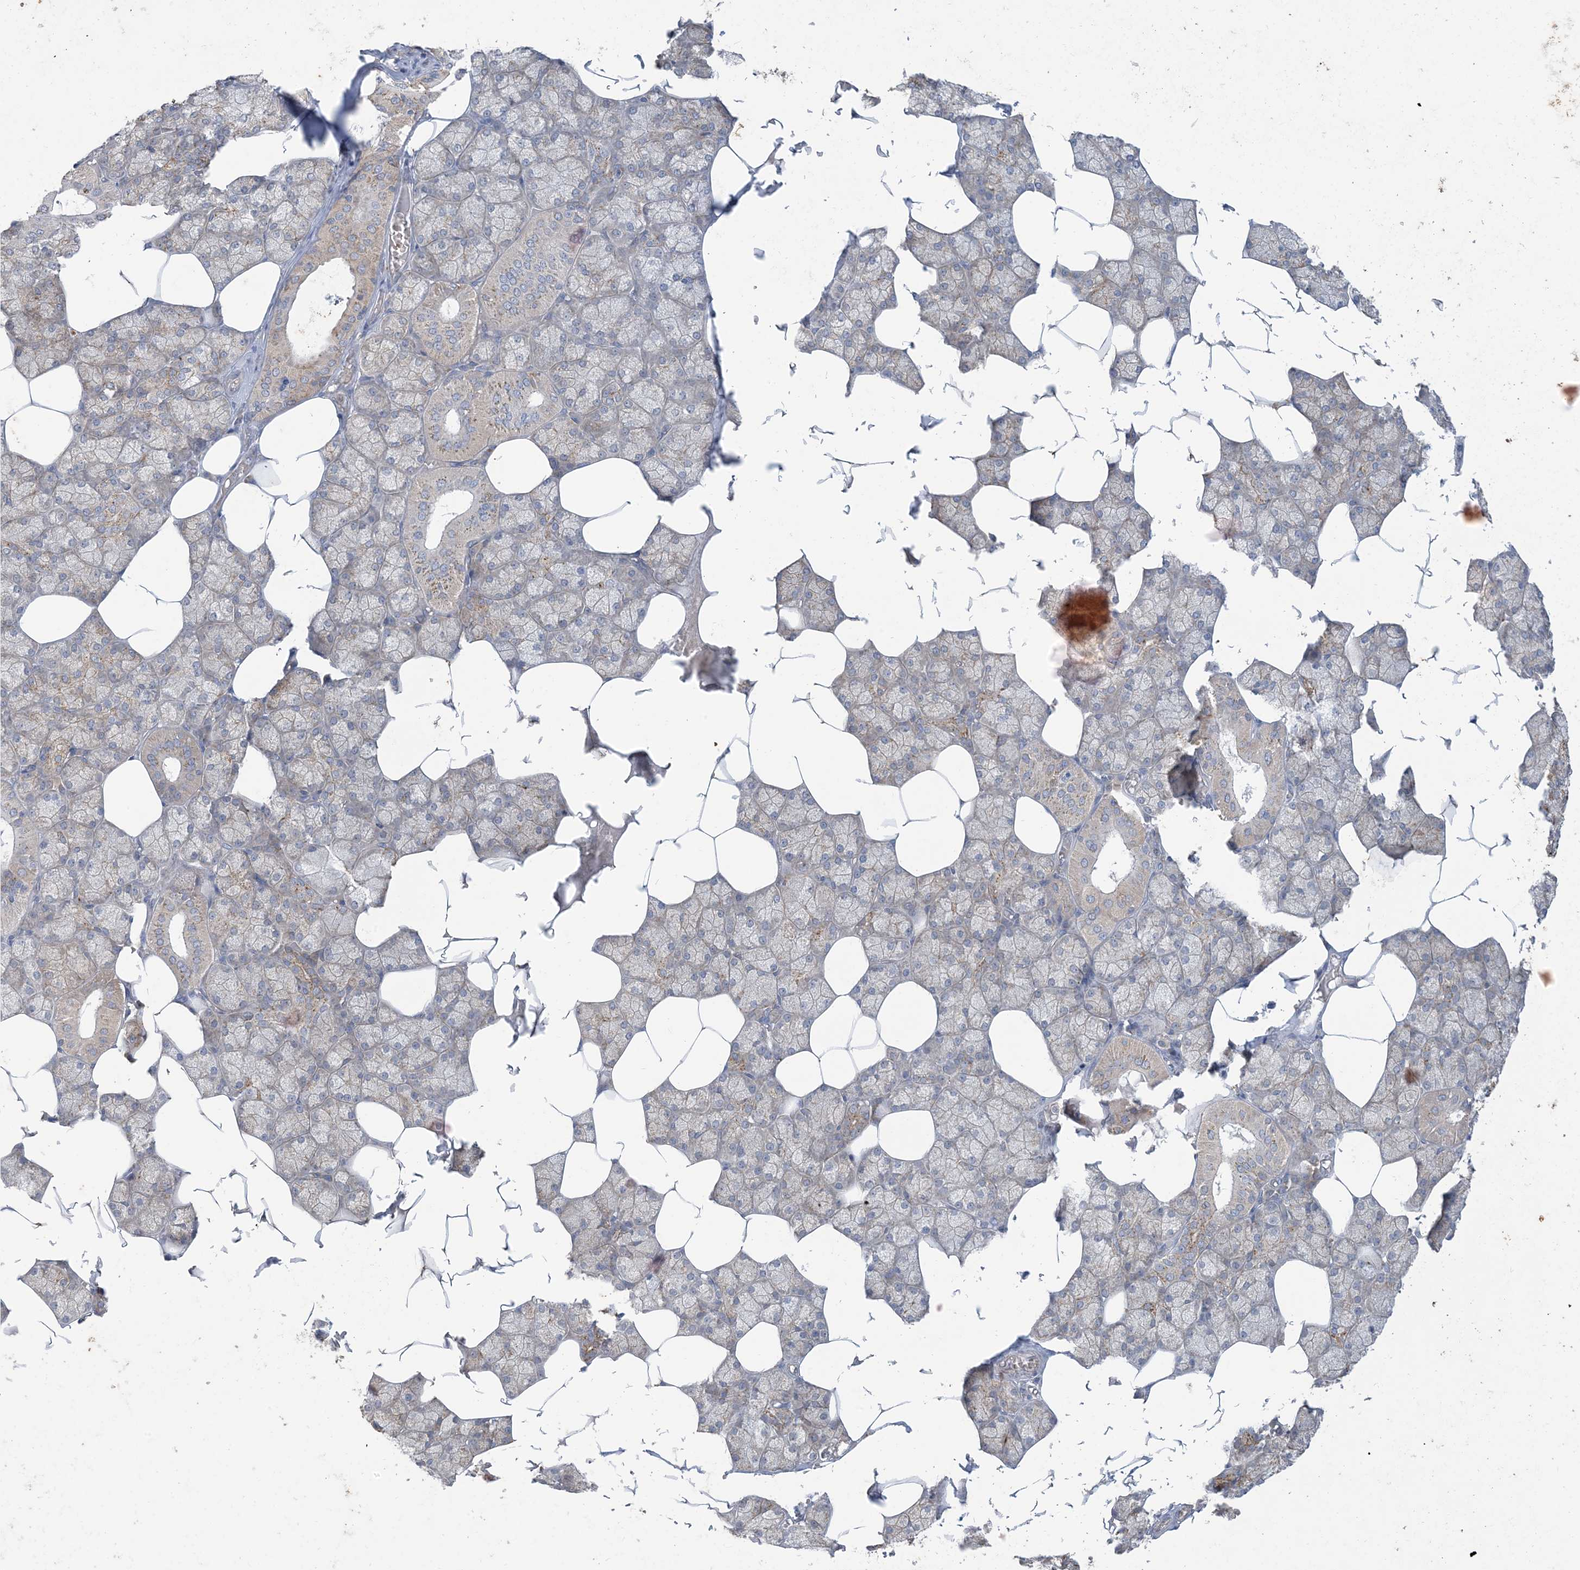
{"staining": {"intensity": "moderate", "quantity": "25%-75%", "location": "cytoplasmic/membranous"}, "tissue": "salivary gland", "cell_type": "Glandular cells", "image_type": "normal", "snomed": [{"axis": "morphology", "description": "Normal tissue, NOS"}, {"axis": "topography", "description": "Salivary gland"}], "caption": "Protein expression analysis of unremarkable salivary gland exhibits moderate cytoplasmic/membranous expression in about 25%-75% of glandular cells.", "gene": "MRPS18A", "patient": {"sex": "male", "age": 62}}